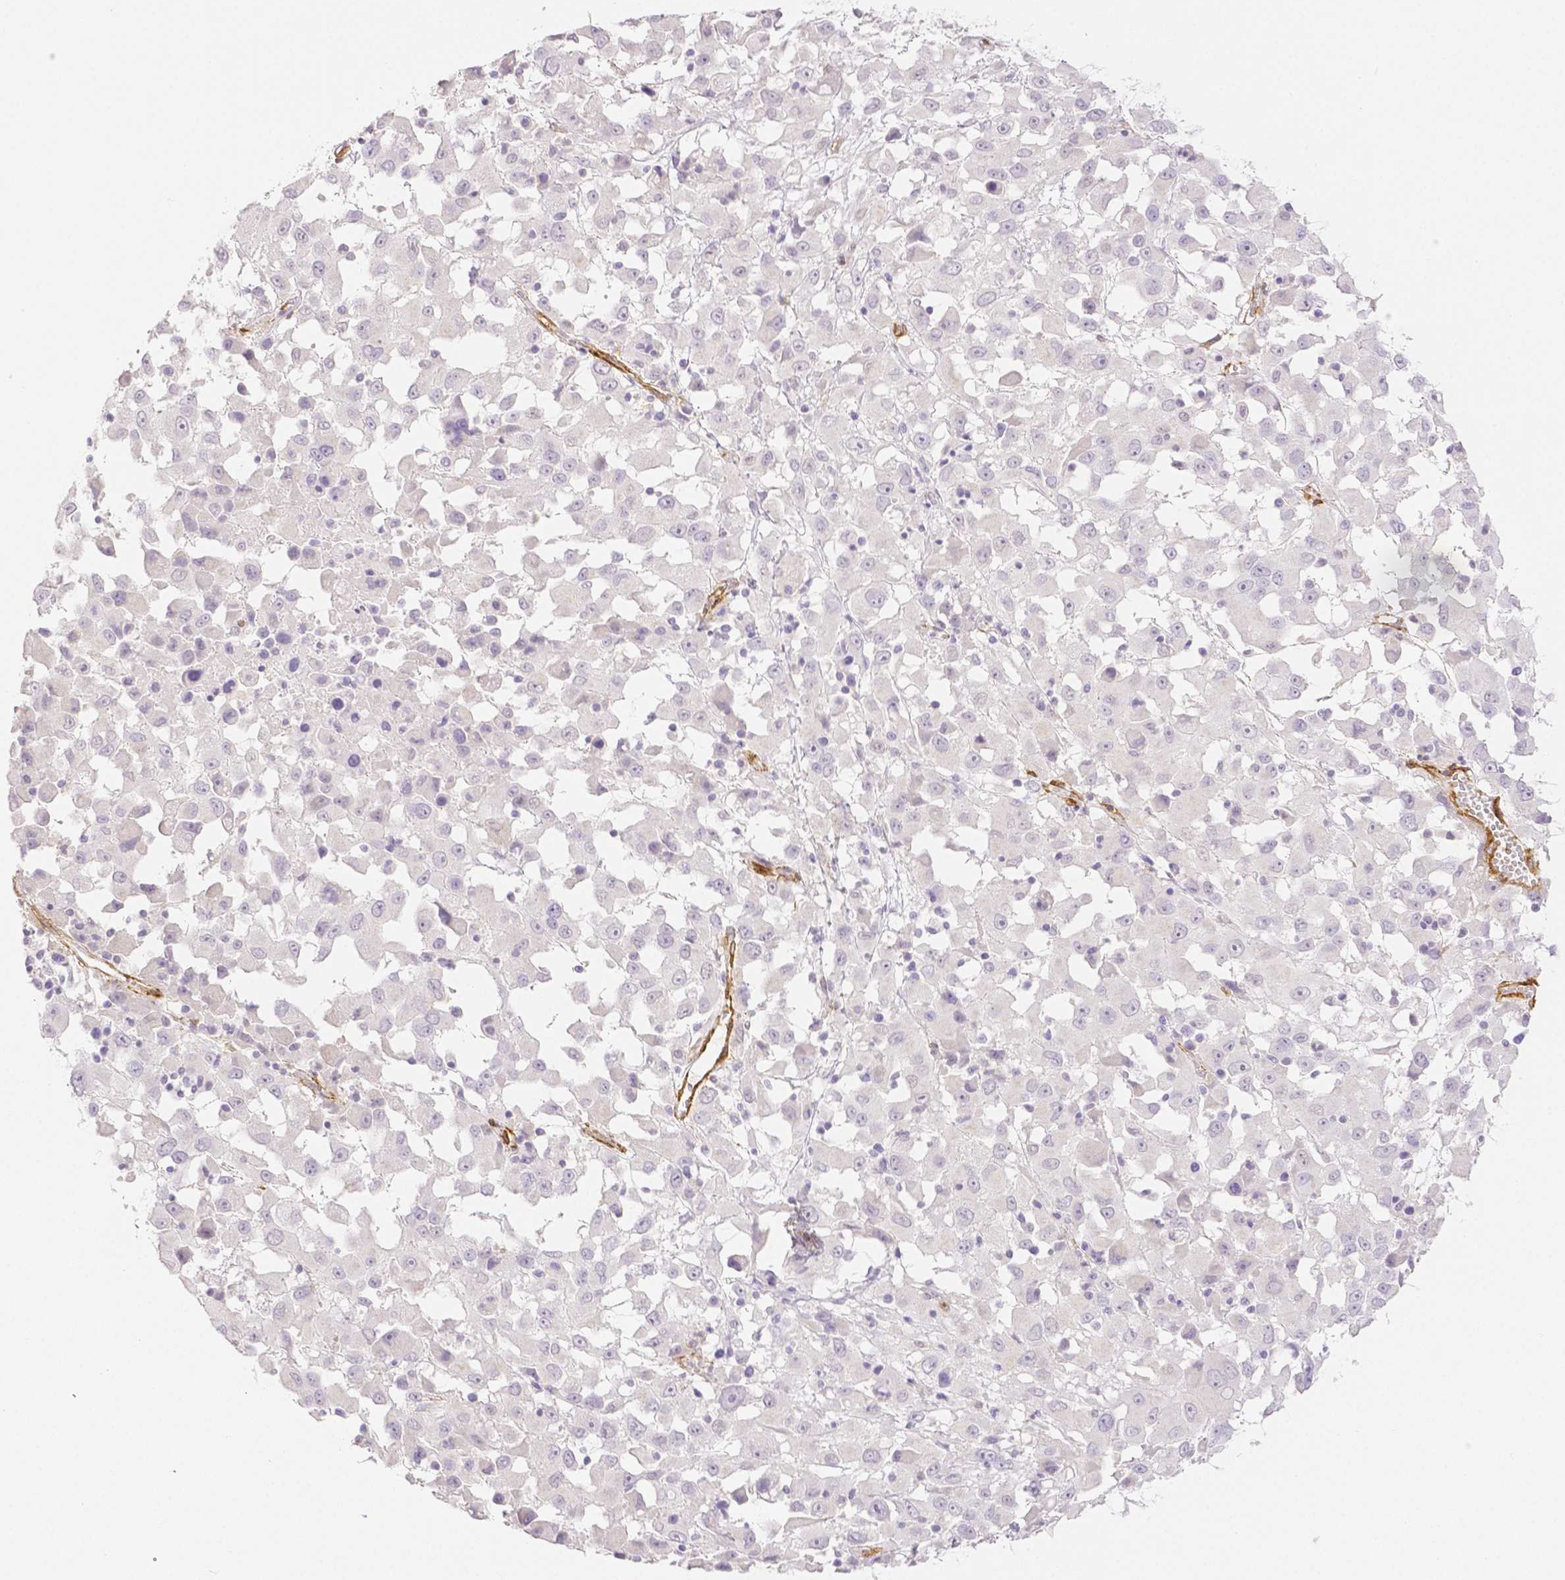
{"staining": {"intensity": "negative", "quantity": "none", "location": "none"}, "tissue": "melanoma", "cell_type": "Tumor cells", "image_type": "cancer", "snomed": [{"axis": "morphology", "description": "Malignant melanoma, Metastatic site"}, {"axis": "topography", "description": "Soft tissue"}], "caption": "Immunohistochemistry image of neoplastic tissue: human malignant melanoma (metastatic site) stained with DAB displays no significant protein expression in tumor cells.", "gene": "THY1", "patient": {"sex": "male", "age": 50}}